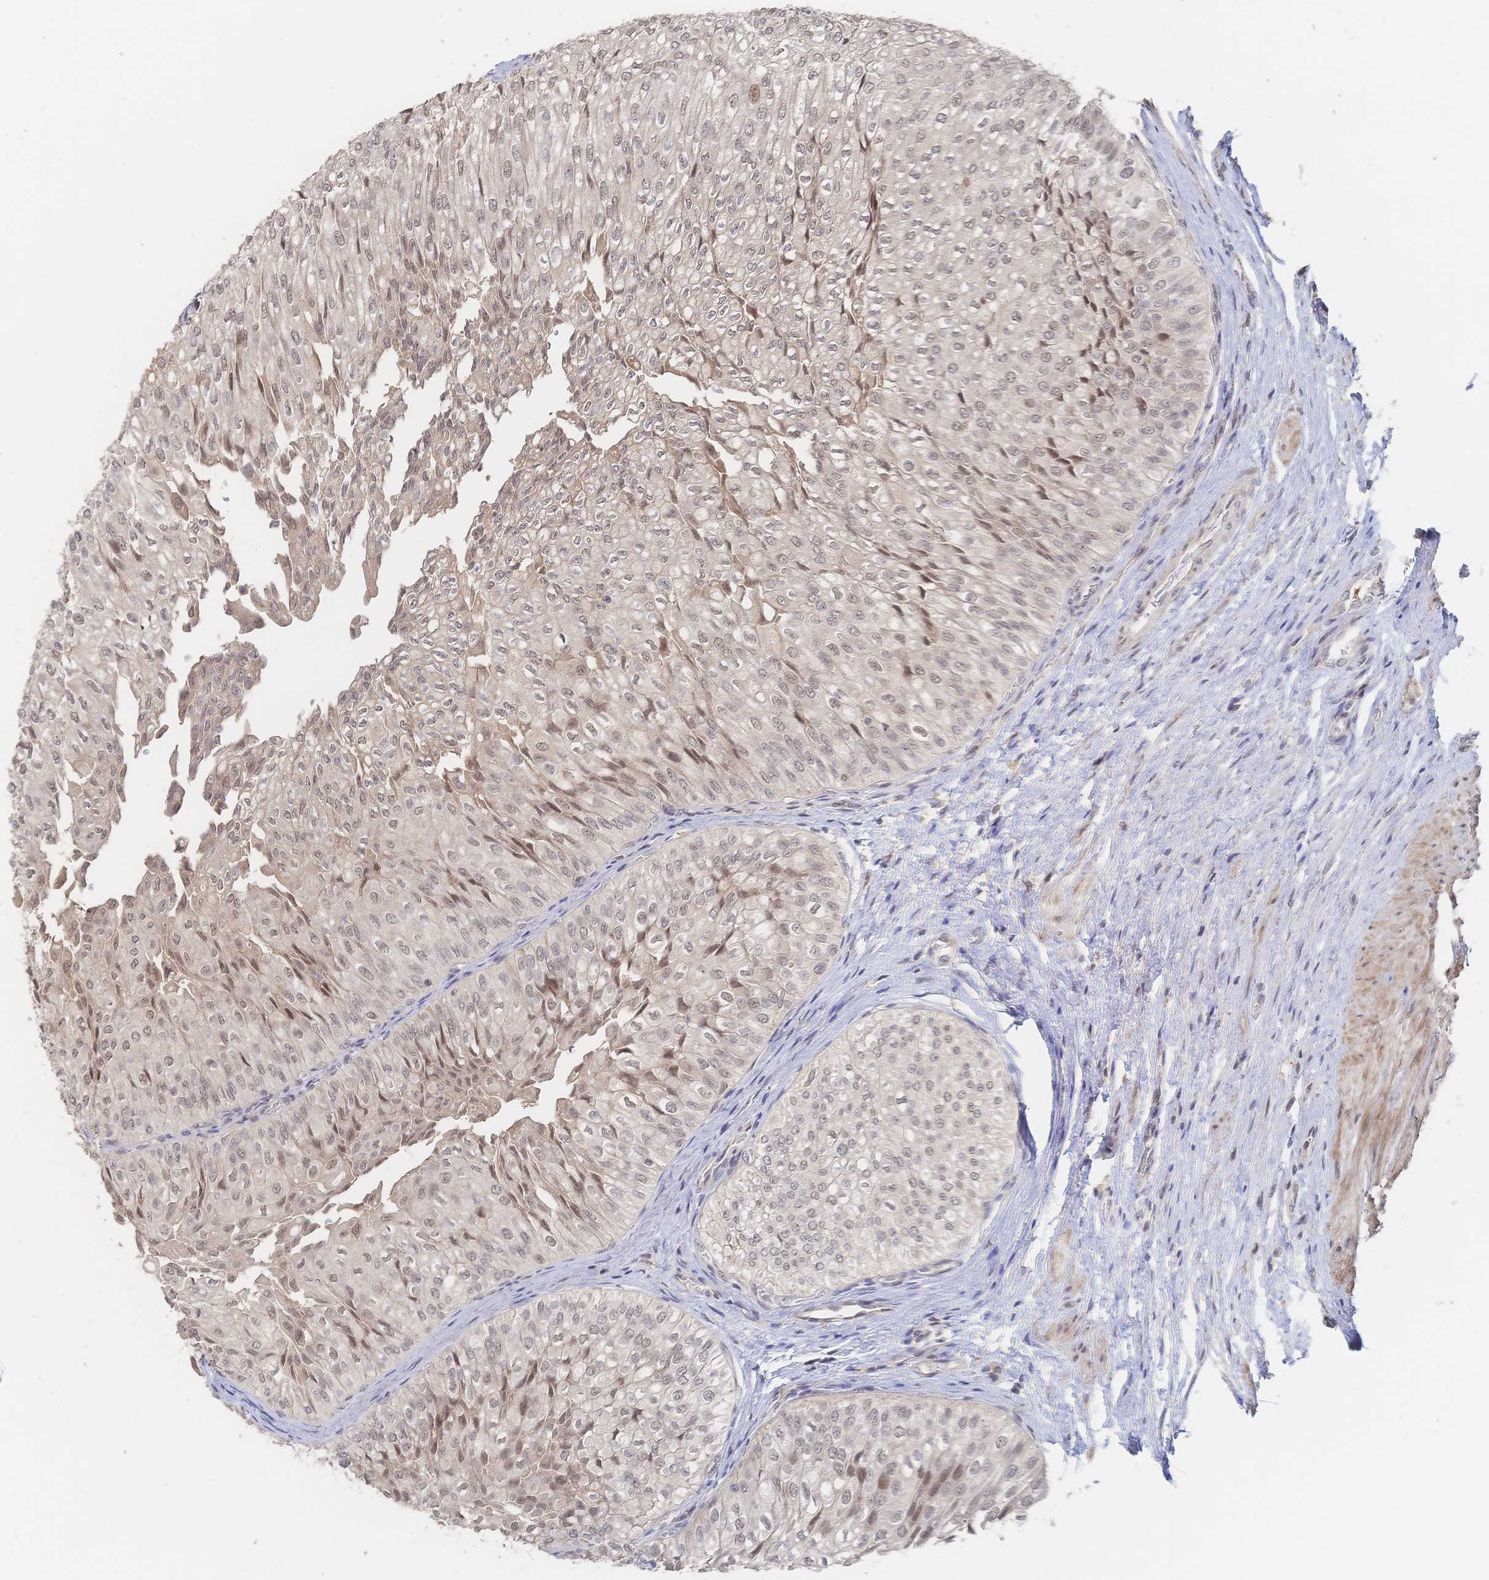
{"staining": {"intensity": "moderate", "quantity": "25%-75%", "location": "nuclear"}, "tissue": "urothelial cancer", "cell_type": "Tumor cells", "image_type": "cancer", "snomed": [{"axis": "morphology", "description": "Urothelial carcinoma, NOS"}, {"axis": "topography", "description": "Urinary bladder"}], "caption": "A histopathology image of human urothelial cancer stained for a protein reveals moderate nuclear brown staining in tumor cells.", "gene": "LRP5", "patient": {"sex": "male", "age": 62}}